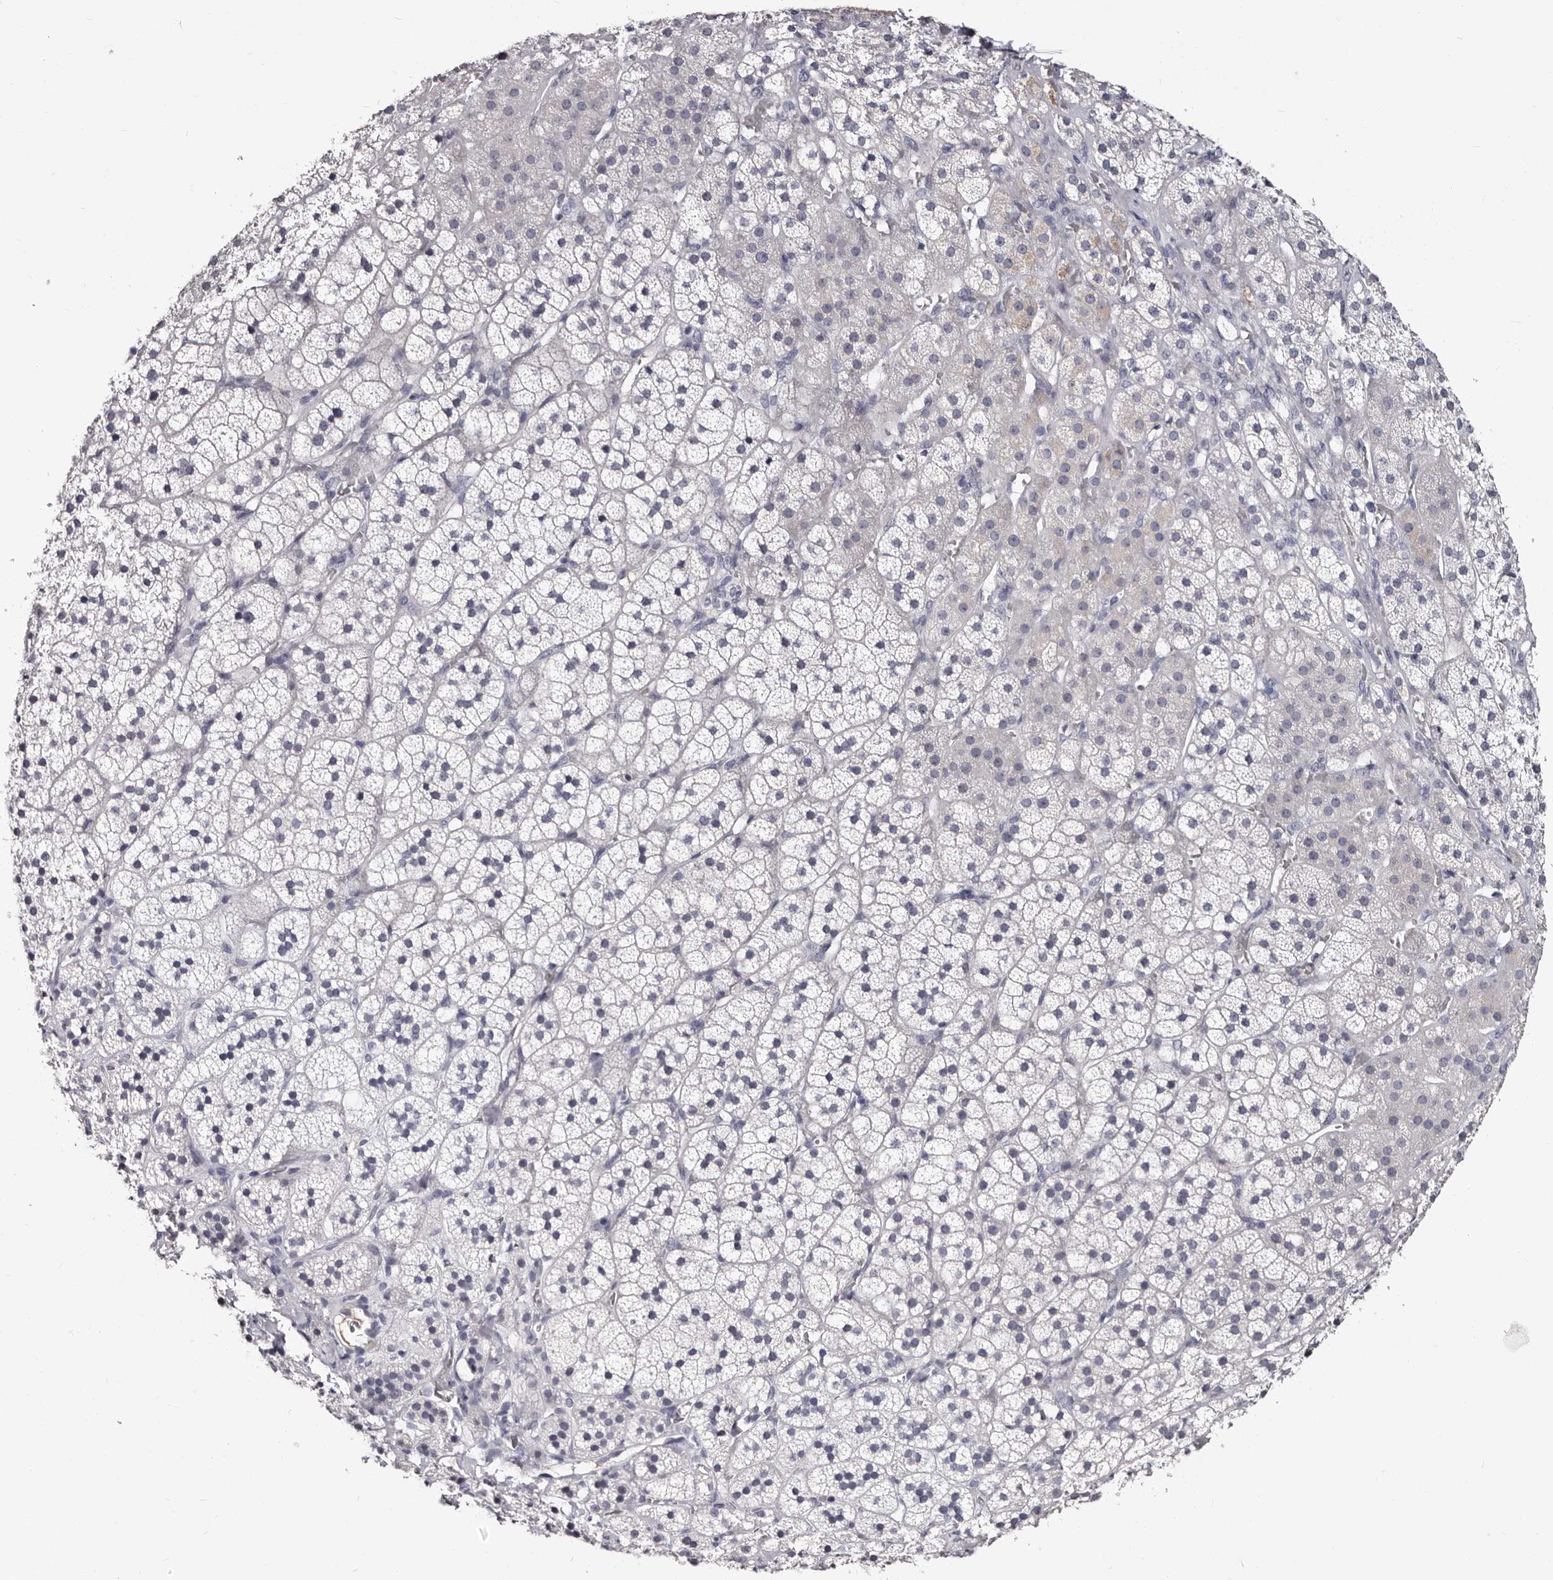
{"staining": {"intensity": "negative", "quantity": "none", "location": "none"}, "tissue": "adrenal gland", "cell_type": "Glandular cells", "image_type": "normal", "snomed": [{"axis": "morphology", "description": "Normal tissue, NOS"}, {"axis": "topography", "description": "Adrenal gland"}], "caption": "High magnification brightfield microscopy of benign adrenal gland stained with DAB (brown) and counterstained with hematoxylin (blue): glandular cells show no significant positivity. Brightfield microscopy of immunohistochemistry (IHC) stained with DAB (3,3'-diaminobenzidine) (brown) and hematoxylin (blue), captured at high magnification.", "gene": "TBC1D22B", "patient": {"sex": "female", "age": 44}}